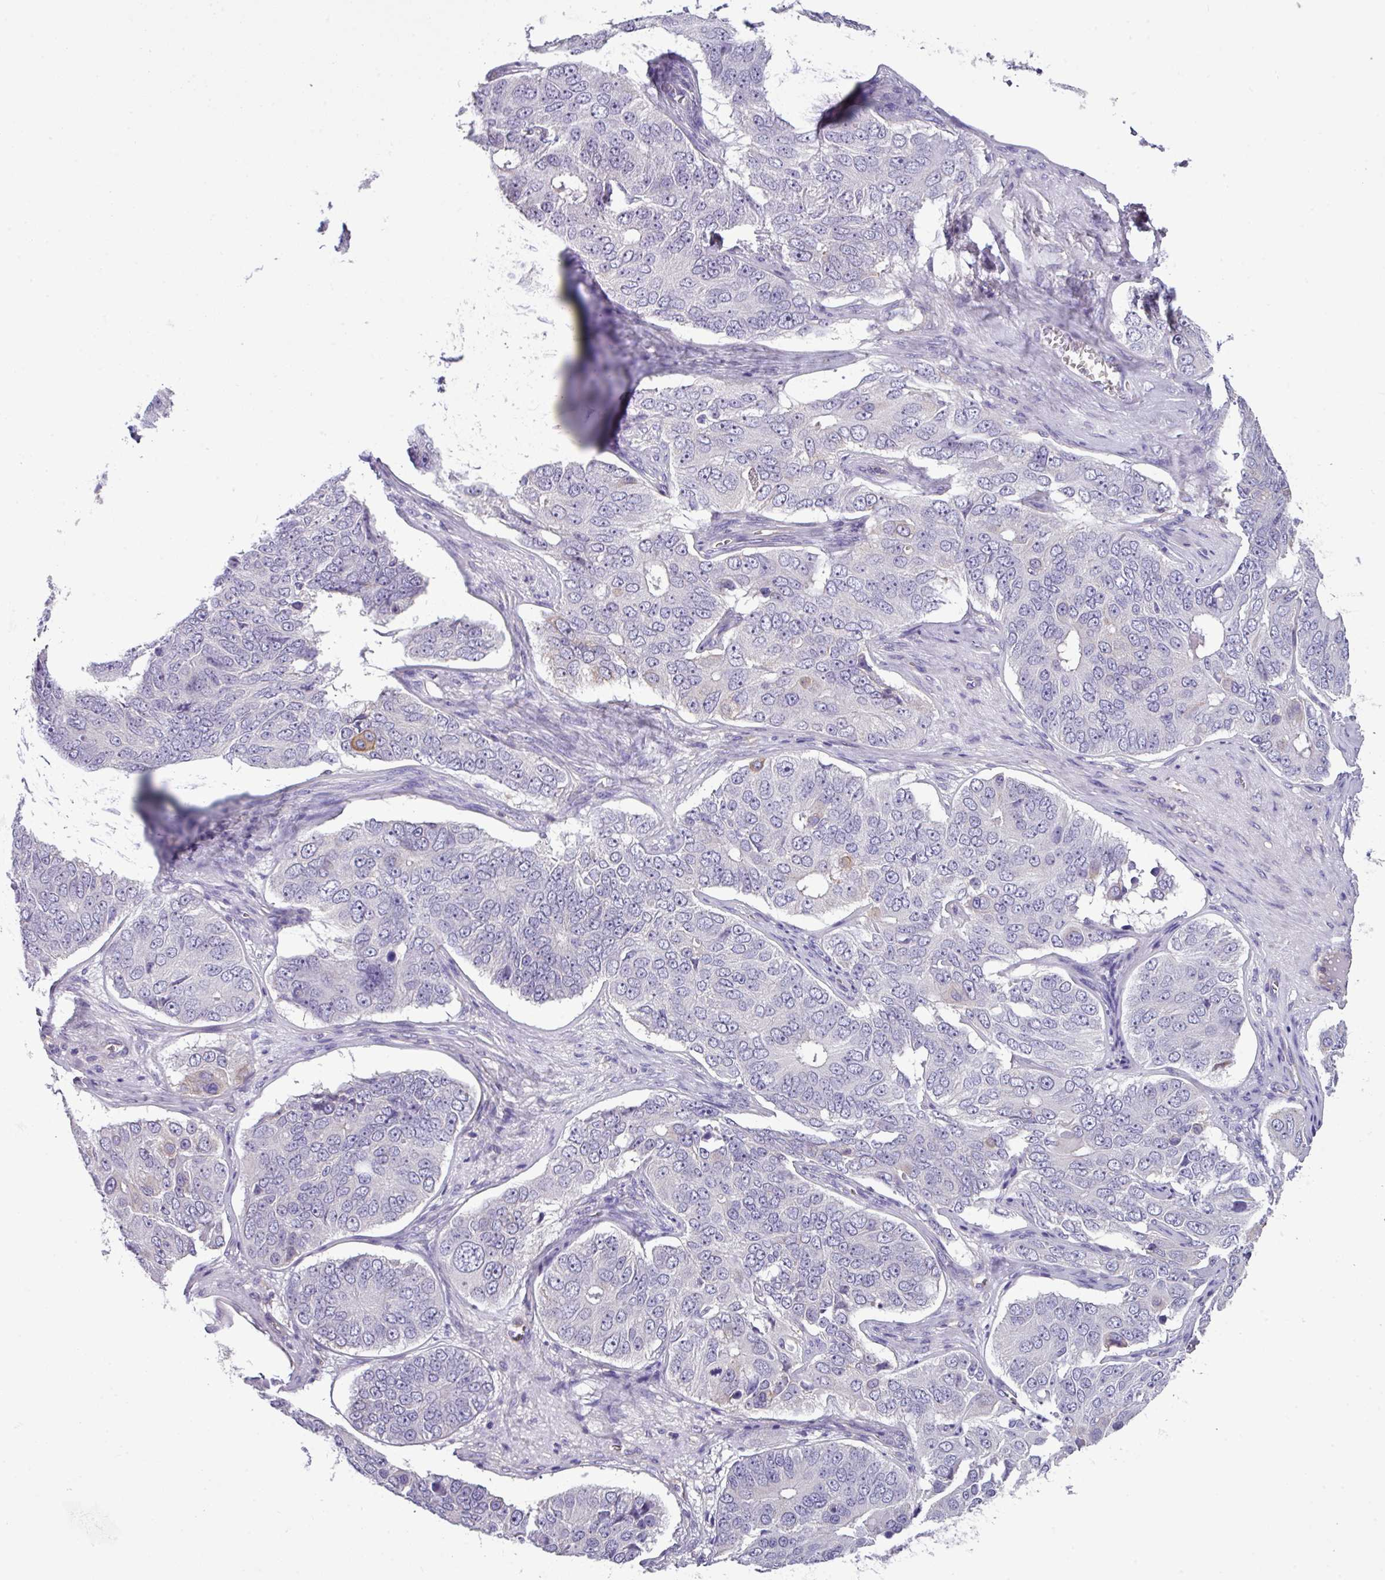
{"staining": {"intensity": "negative", "quantity": "none", "location": "none"}, "tissue": "ovarian cancer", "cell_type": "Tumor cells", "image_type": "cancer", "snomed": [{"axis": "morphology", "description": "Carcinoma, endometroid"}, {"axis": "topography", "description": "Ovary"}], "caption": "High power microscopy histopathology image of an immunohistochemistry (IHC) micrograph of ovarian cancer (endometroid carcinoma), revealing no significant staining in tumor cells.", "gene": "SLC23A2", "patient": {"sex": "female", "age": 51}}